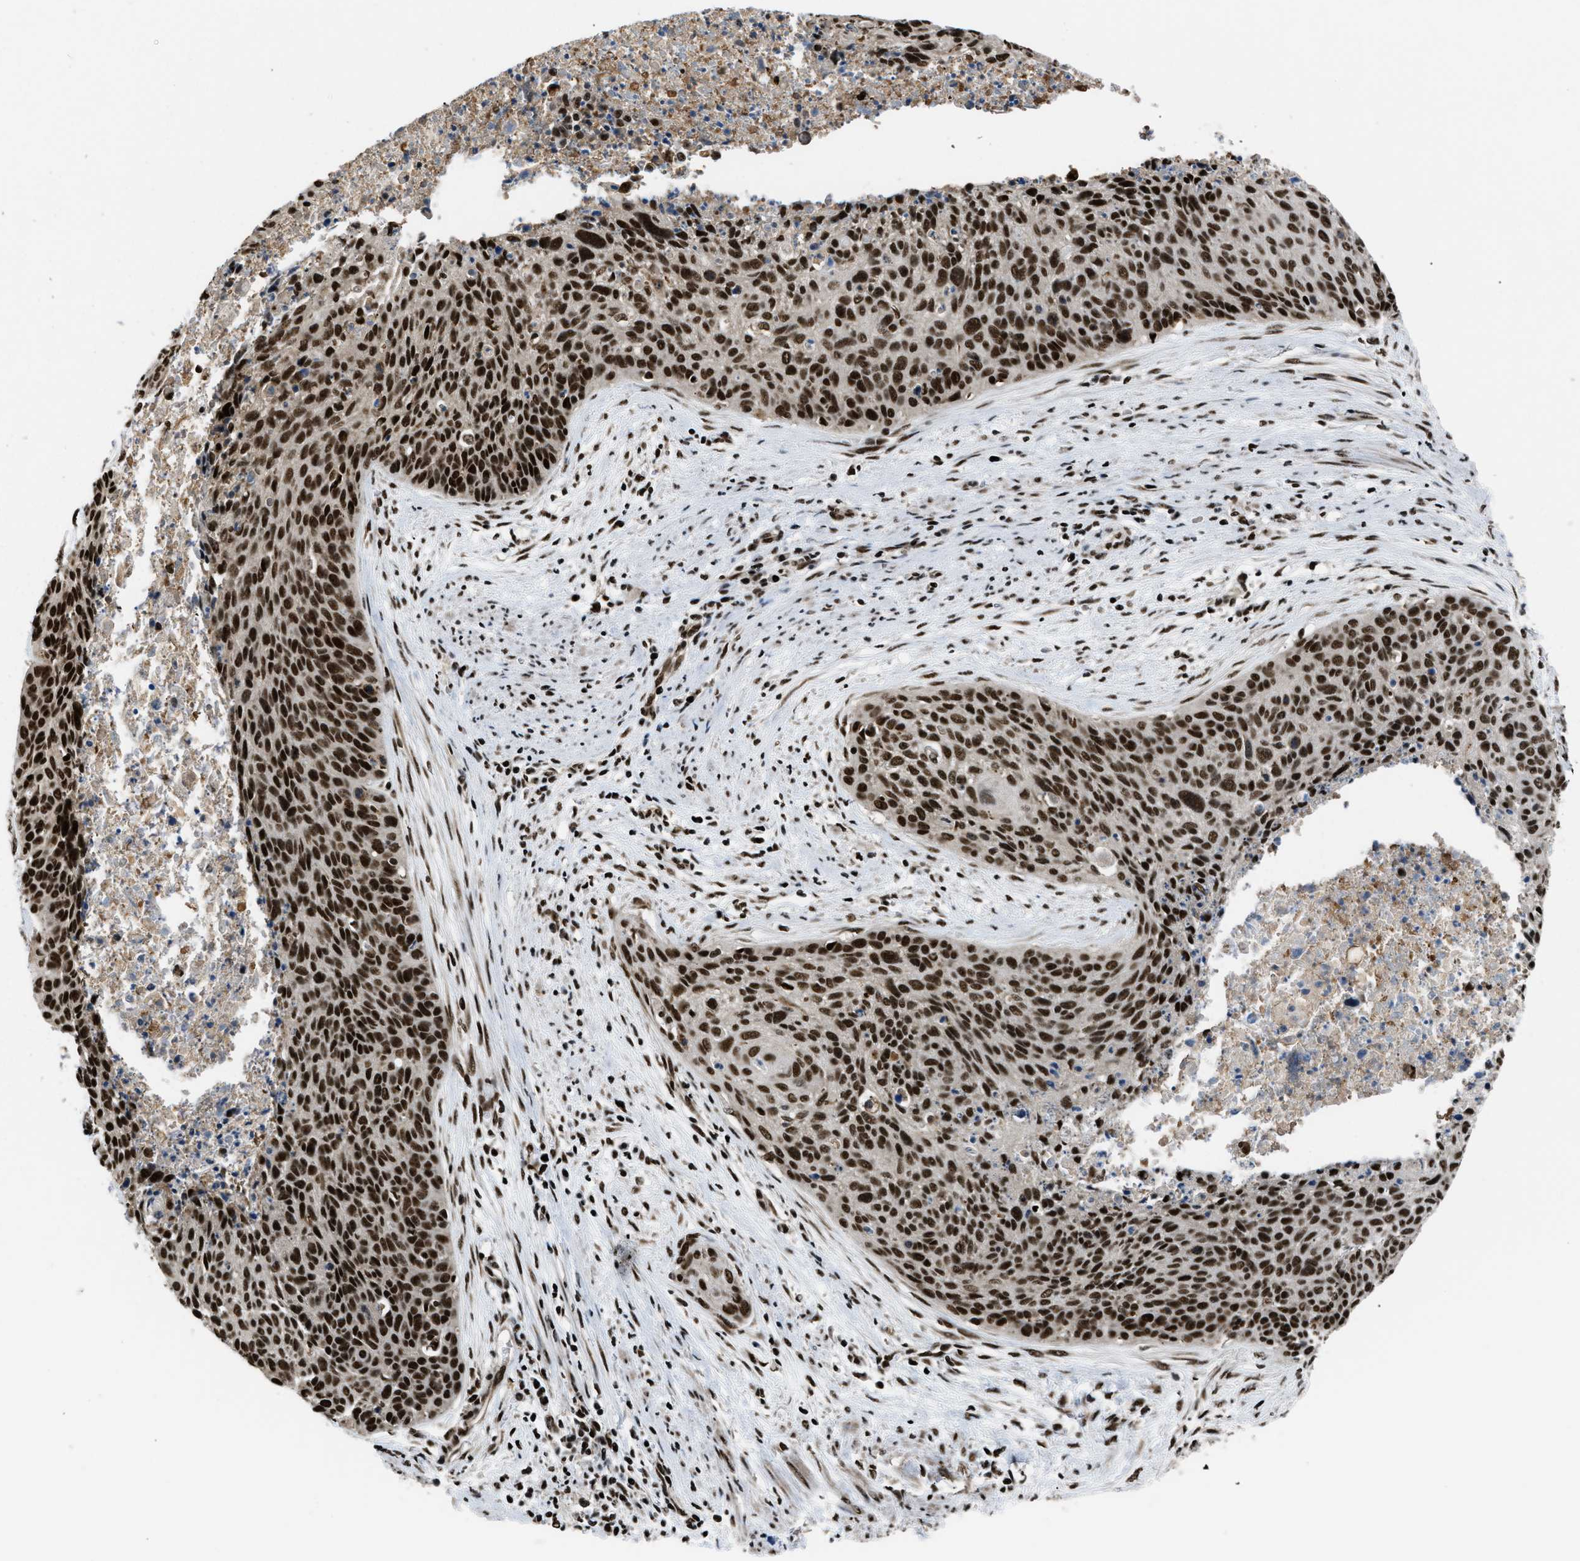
{"staining": {"intensity": "strong", "quantity": ">75%", "location": "nuclear"}, "tissue": "cervical cancer", "cell_type": "Tumor cells", "image_type": "cancer", "snomed": [{"axis": "morphology", "description": "Squamous cell carcinoma, NOS"}, {"axis": "topography", "description": "Cervix"}], "caption": "Immunohistochemical staining of cervical squamous cell carcinoma displays high levels of strong nuclear protein staining in about >75% of tumor cells. The protein of interest is shown in brown color, while the nuclei are stained blue.", "gene": "RBM5", "patient": {"sex": "female", "age": 55}}